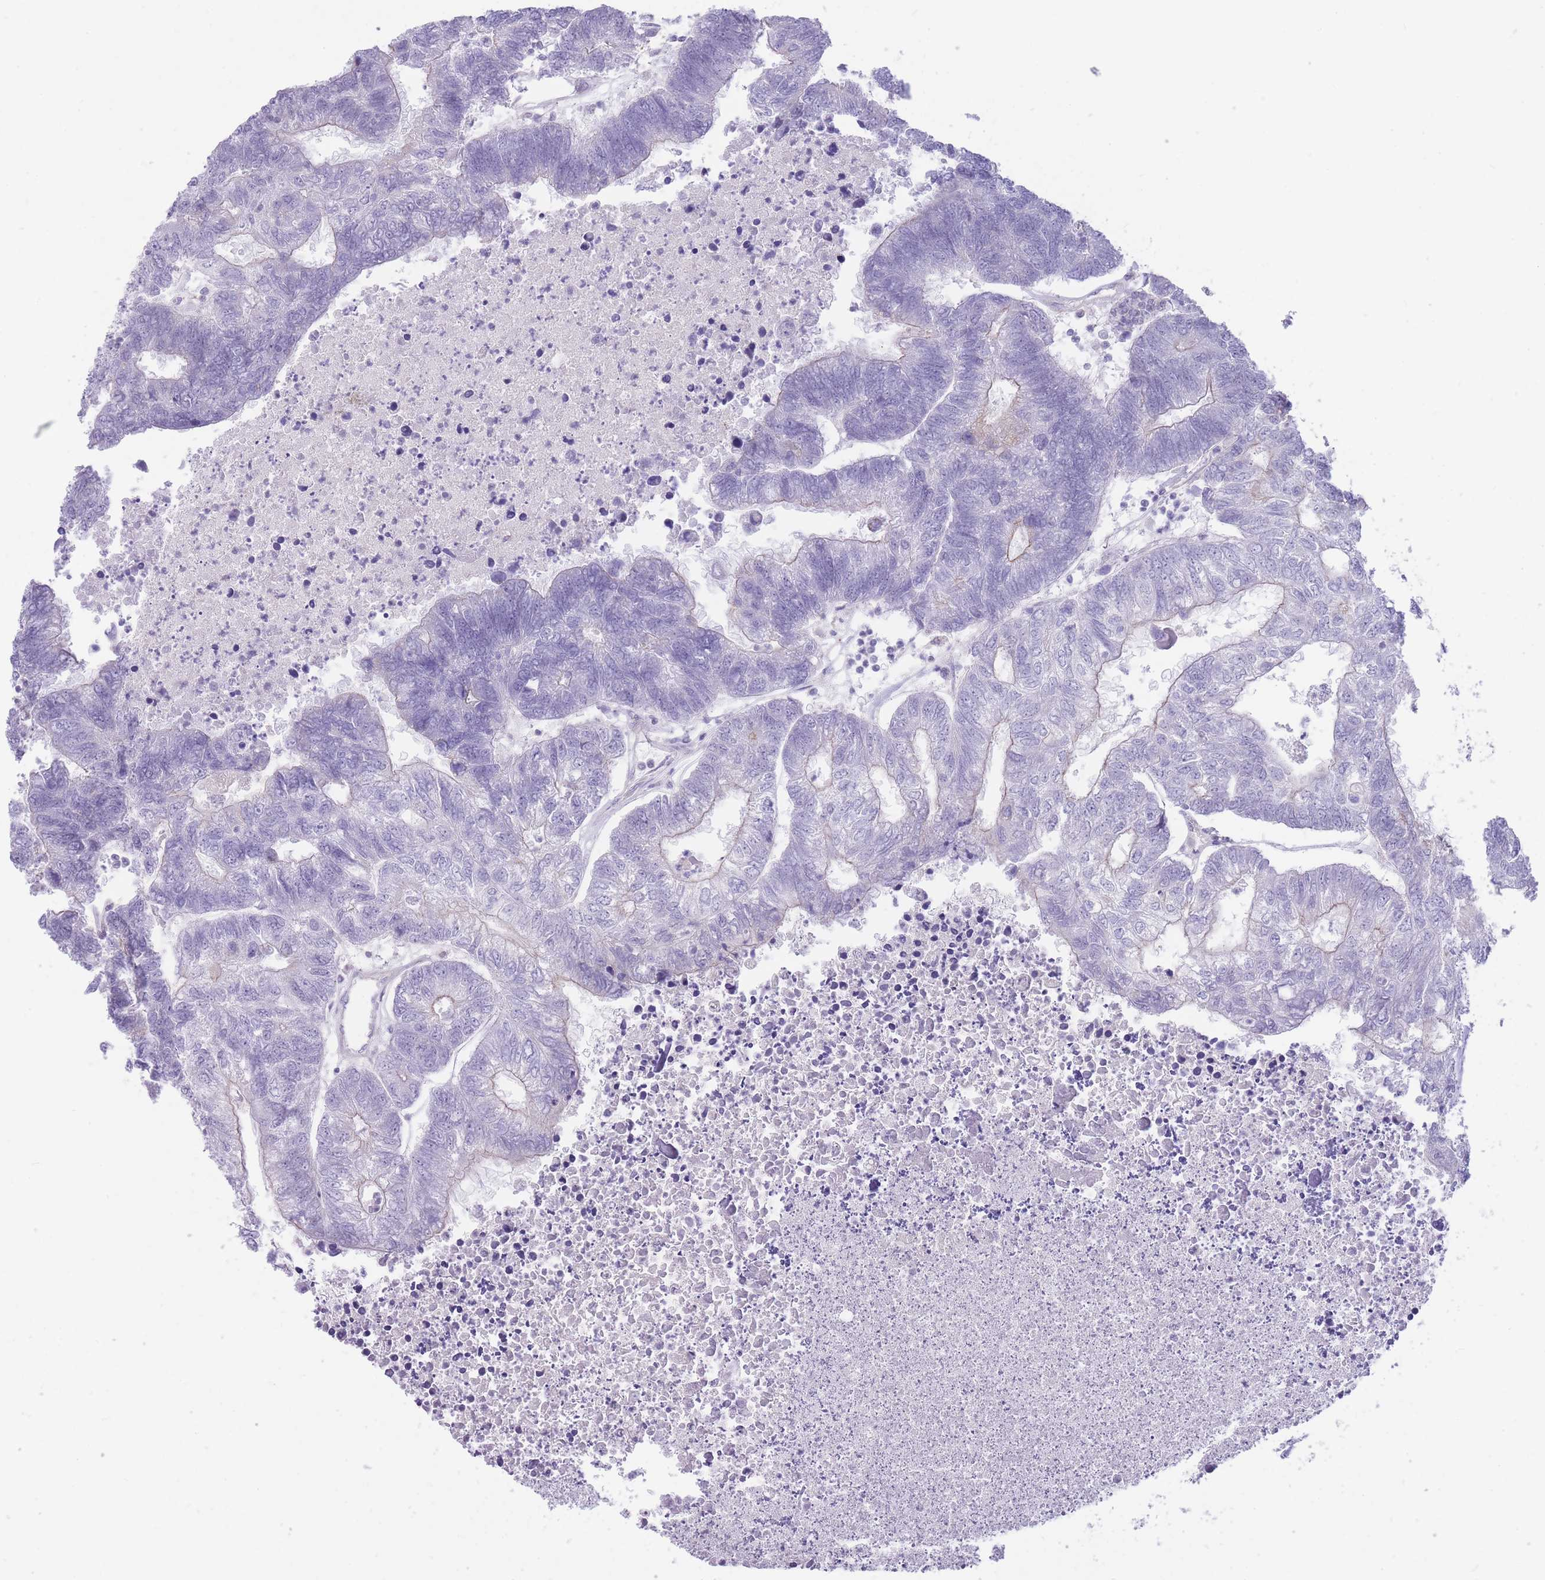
{"staining": {"intensity": "negative", "quantity": "none", "location": "none"}, "tissue": "colorectal cancer", "cell_type": "Tumor cells", "image_type": "cancer", "snomed": [{"axis": "morphology", "description": "Adenocarcinoma, NOS"}, {"axis": "topography", "description": "Colon"}], "caption": "Immunohistochemistry image of neoplastic tissue: colorectal cancer stained with DAB exhibits no significant protein staining in tumor cells. (DAB (3,3'-diaminobenzidine) IHC visualized using brightfield microscopy, high magnification).", "gene": "OR11H12", "patient": {"sex": "female", "age": 48}}